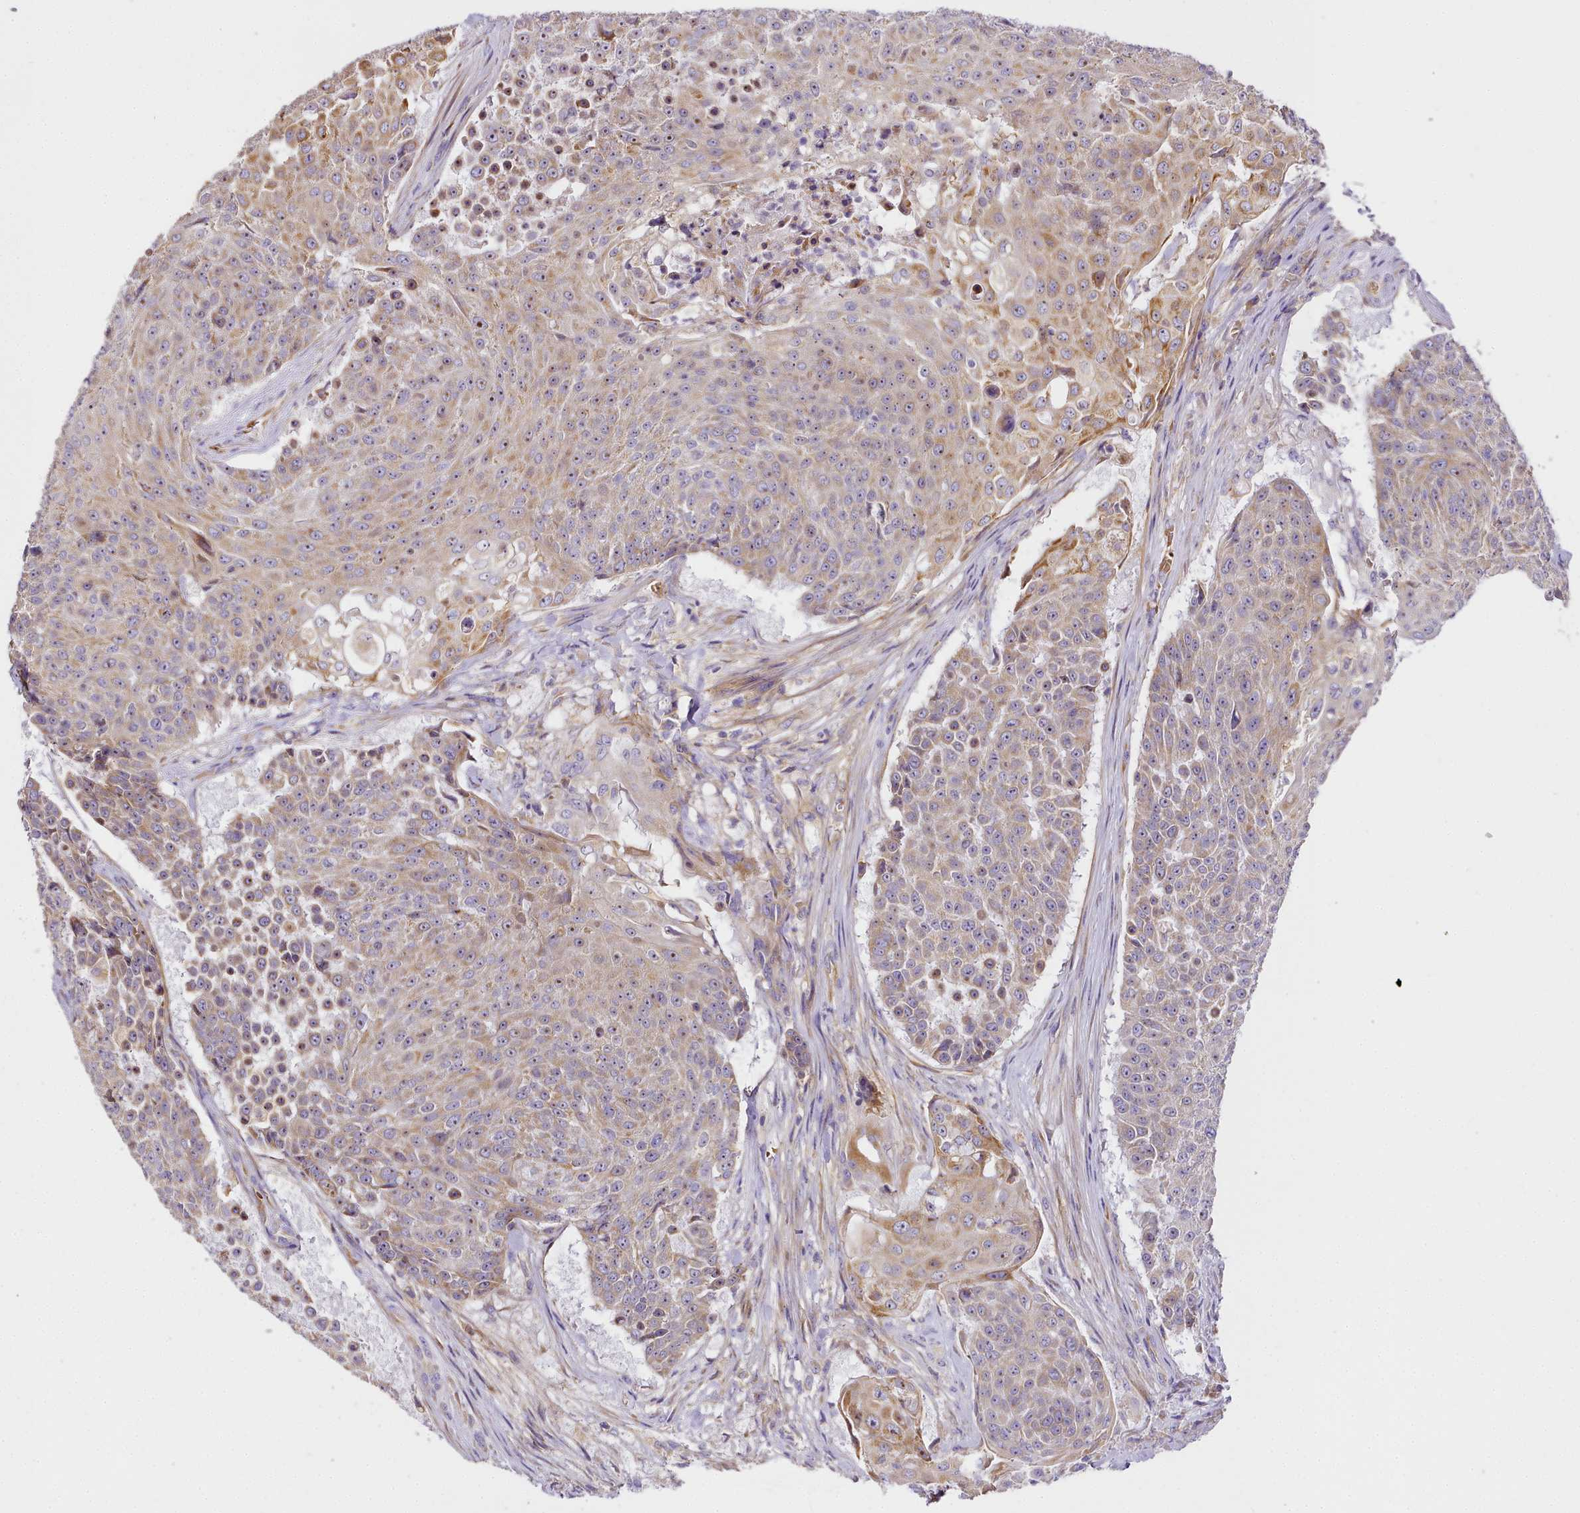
{"staining": {"intensity": "moderate", "quantity": "<25%", "location": "cytoplasmic/membranous"}, "tissue": "urothelial cancer", "cell_type": "Tumor cells", "image_type": "cancer", "snomed": [{"axis": "morphology", "description": "Urothelial carcinoma, High grade"}, {"axis": "topography", "description": "Urinary bladder"}], "caption": "An IHC image of tumor tissue is shown. Protein staining in brown shows moderate cytoplasmic/membranous positivity in urothelial cancer within tumor cells.", "gene": "NBPF1", "patient": {"sex": "female", "age": 63}}